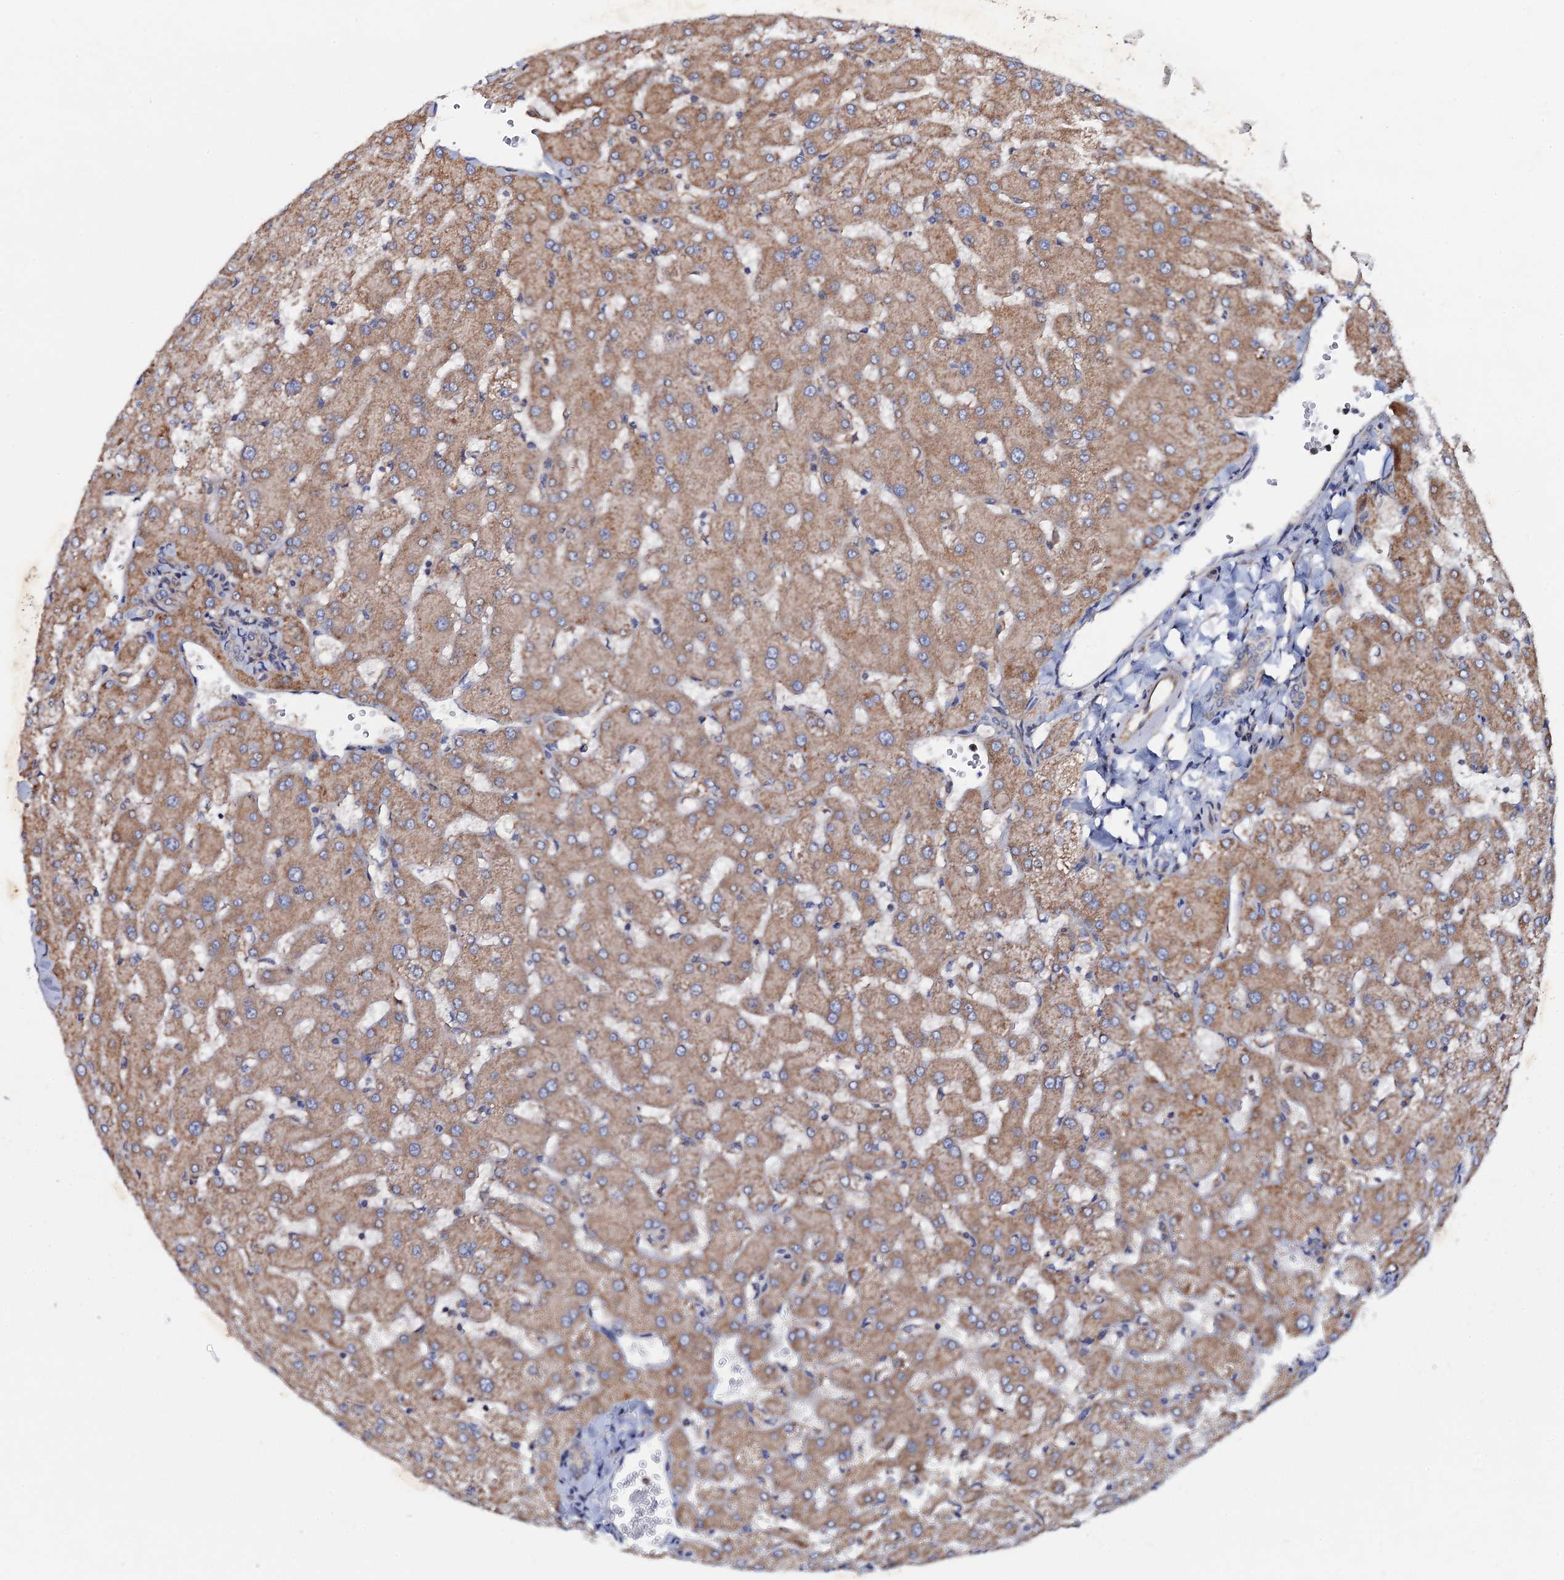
{"staining": {"intensity": "negative", "quantity": "none", "location": "none"}, "tissue": "liver", "cell_type": "Cholangiocytes", "image_type": "normal", "snomed": [{"axis": "morphology", "description": "Normal tissue, NOS"}, {"axis": "topography", "description": "Liver"}], "caption": "Histopathology image shows no protein staining in cholangiocytes of normal liver.", "gene": "MRPL48", "patient": {"sex": "female", "age": 63}}